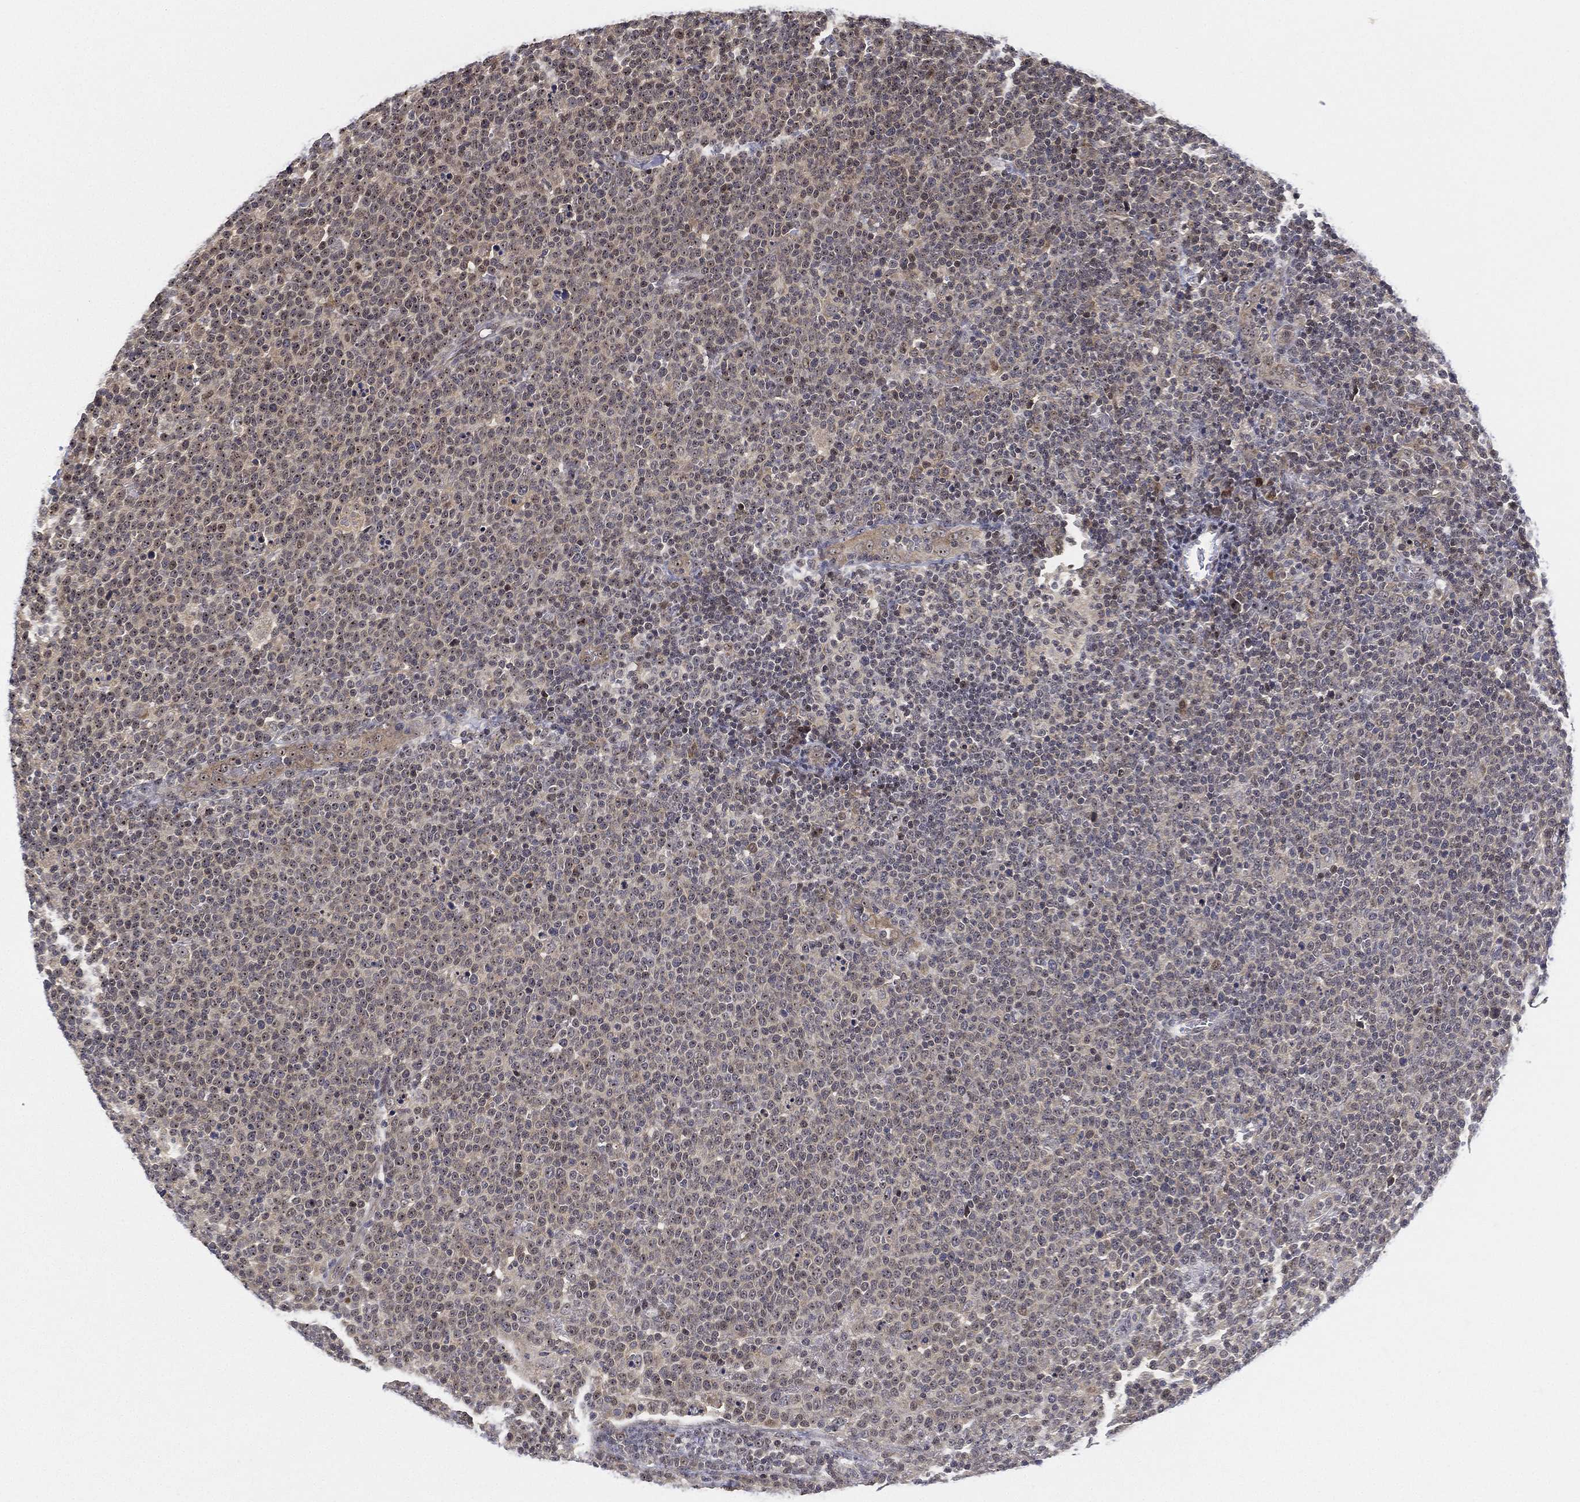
{"staining": {"intensity": "weak", "quantity": "<25%", "location": "nuclear"}, "tissue": "lymphoma", "cell_type": "Tumor cells", "image_type": "cancer", "snomed": [{"axis": "morphology", "description": "Malignant lymphoma, non-Hodgkin's type, High grade"}, {"axis": "topography", "description": "Lymph node"}], "caption": "An IHC histopathology image of malignant lymphoma, non-Hodgkin's type (high-grade) is shown. There is no staining in tumor cells of malignant lymphoma, non-Hodgkin's type (high-grade).", "gene": "PPP1R16B", "patient": {"sex": "male", "age": 61}}